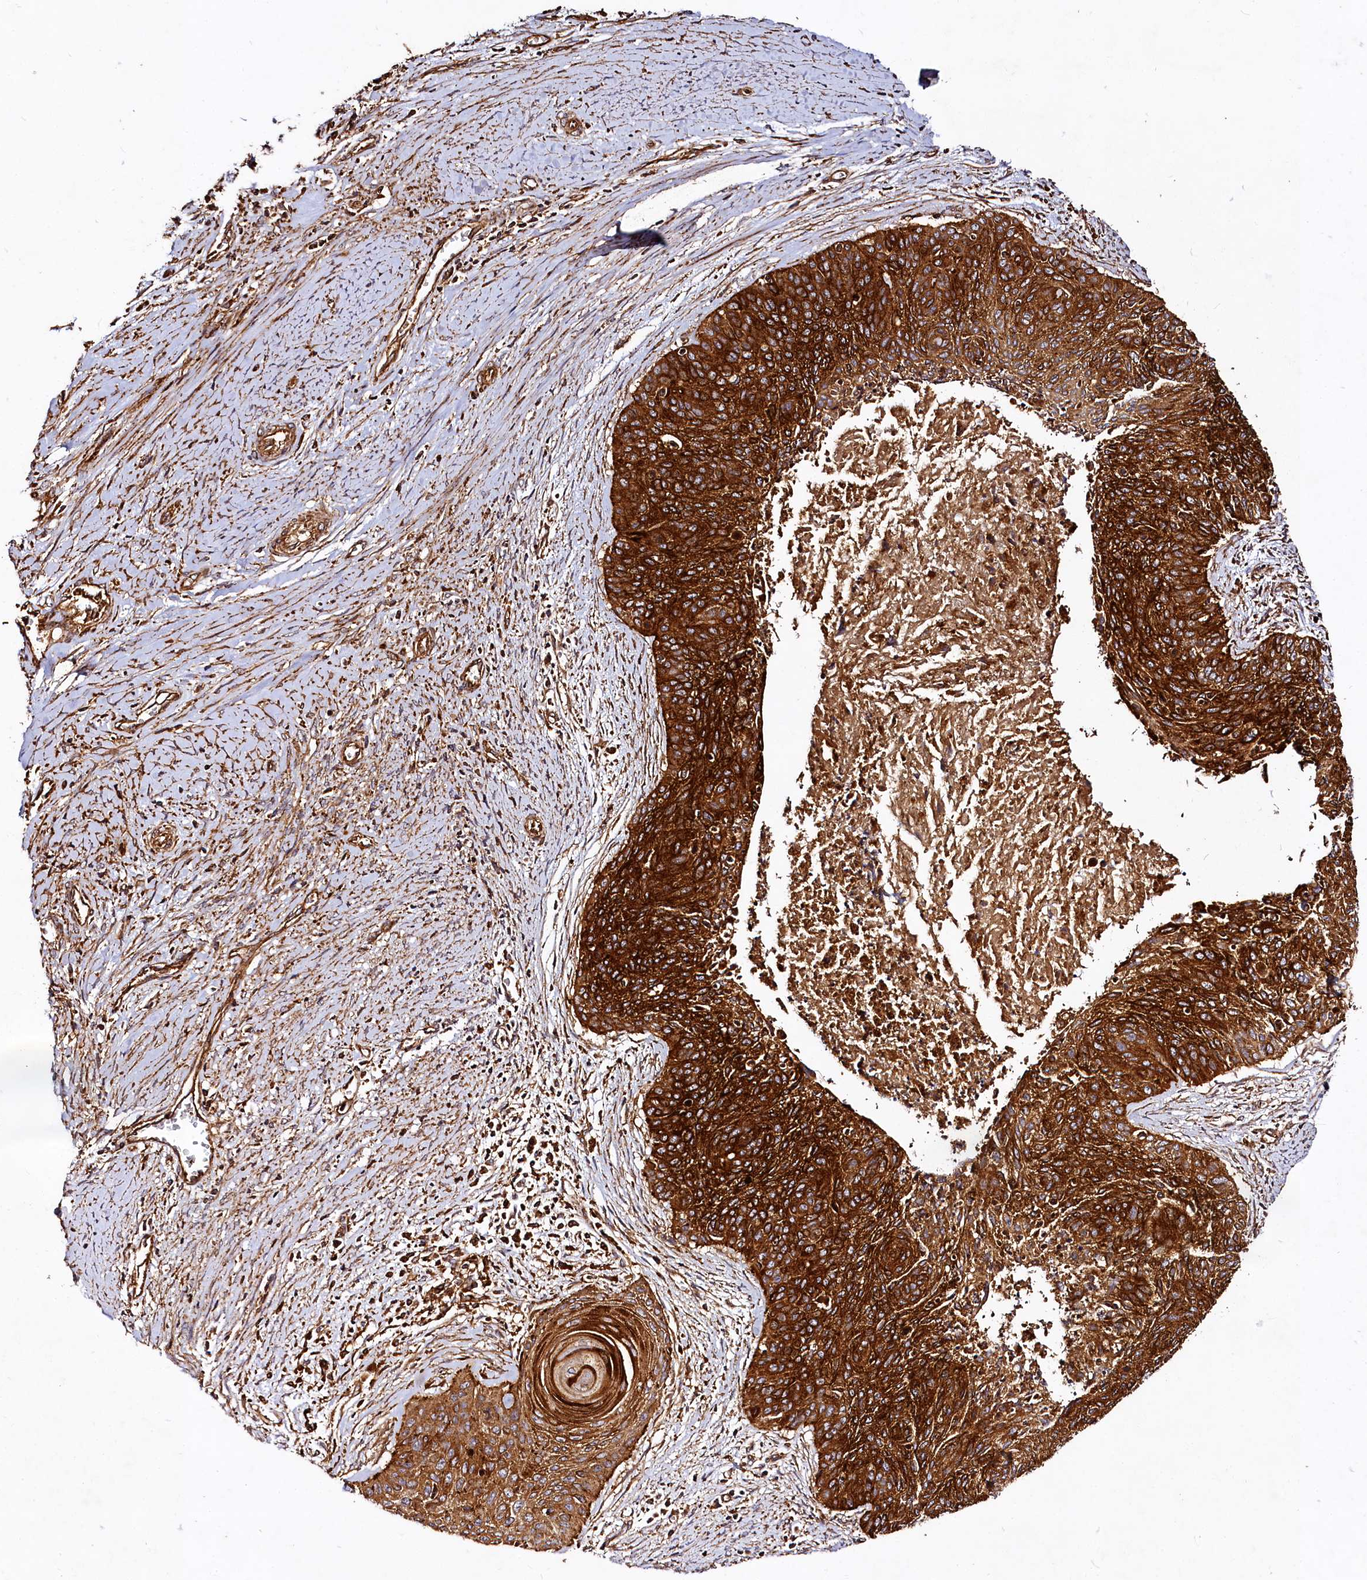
{"staining": {"intensity": "strong", "quantity": ">75%", "location": "cytoplasmic/membranous"}, "tissue": "cervical cancer", "cell_type": "Tumor cells", "image_type": "cancer", "snomed": [{"axis": "morphology", "description": "Squamous cell carcinoma, NOS"}, {"axis": "topography", "description": "Cervix"}], "caption": "Tumor cells exhibit high levels of strong cytoplasmic/membranous positivity in approximately >75% of cells in squamous cell carcinoma (cervical). Nuclei are stained in blue.", "gene": "WDR73", "patient": {"sex": "female", "age": 55}}